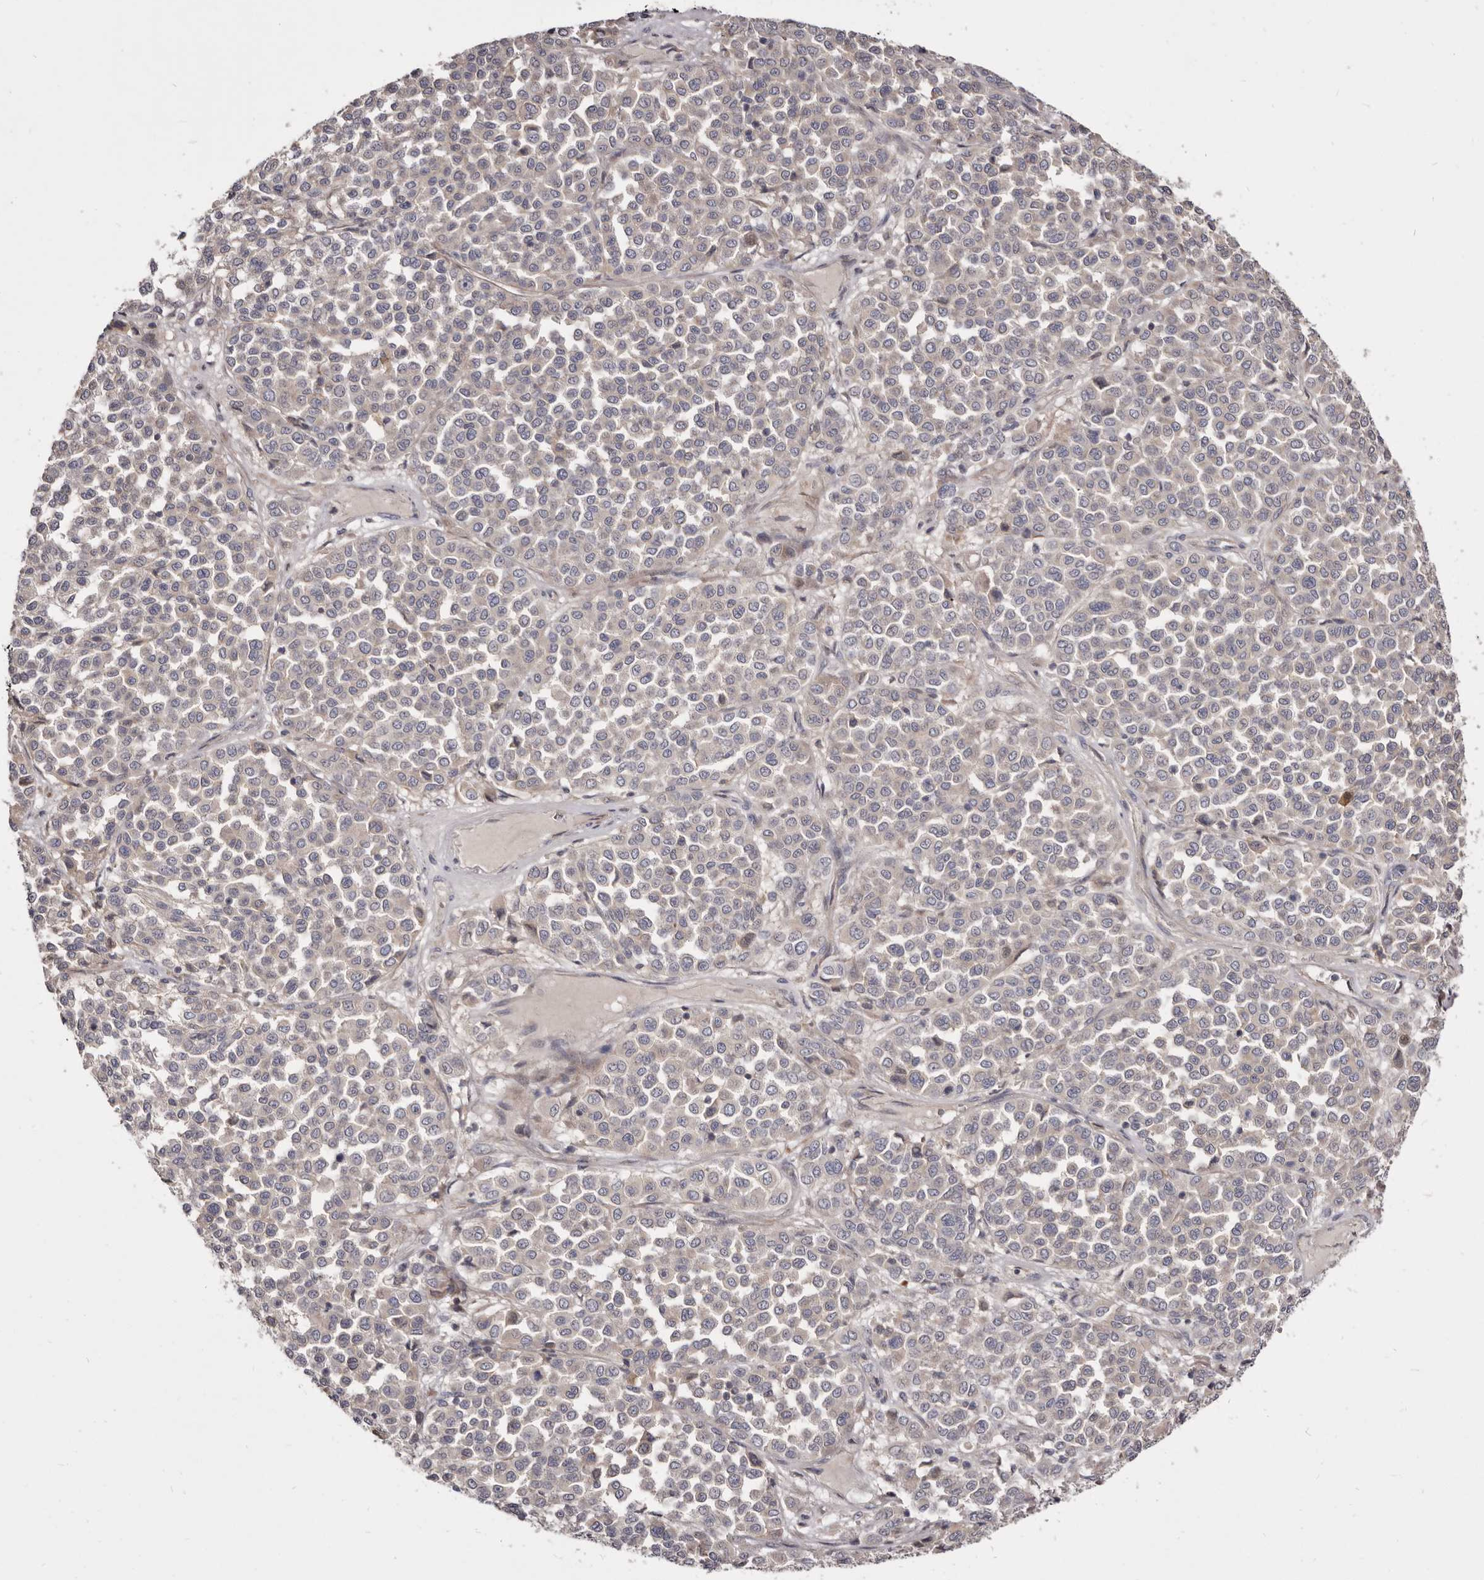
{"staining": {"intensity": "negative", "quantity": "none", "location": "none"}, "tissue": "melanoma", "cell_type": "Tumor cells", "image_type": "cancer", "snomed": [{"axis": "morphology", "description": "Malignant melanoma, Metastatic site"}, {"axis": "topography", "description": "Pancreas"}], "caption": "High power microscopy histopathology image of an immunohistochemistry (IHC) photomicrograph of melanoma, revealing no significant staining in tumor cells.", "gene": "FAS", "patient": {"sex": "female", "age": 30}}